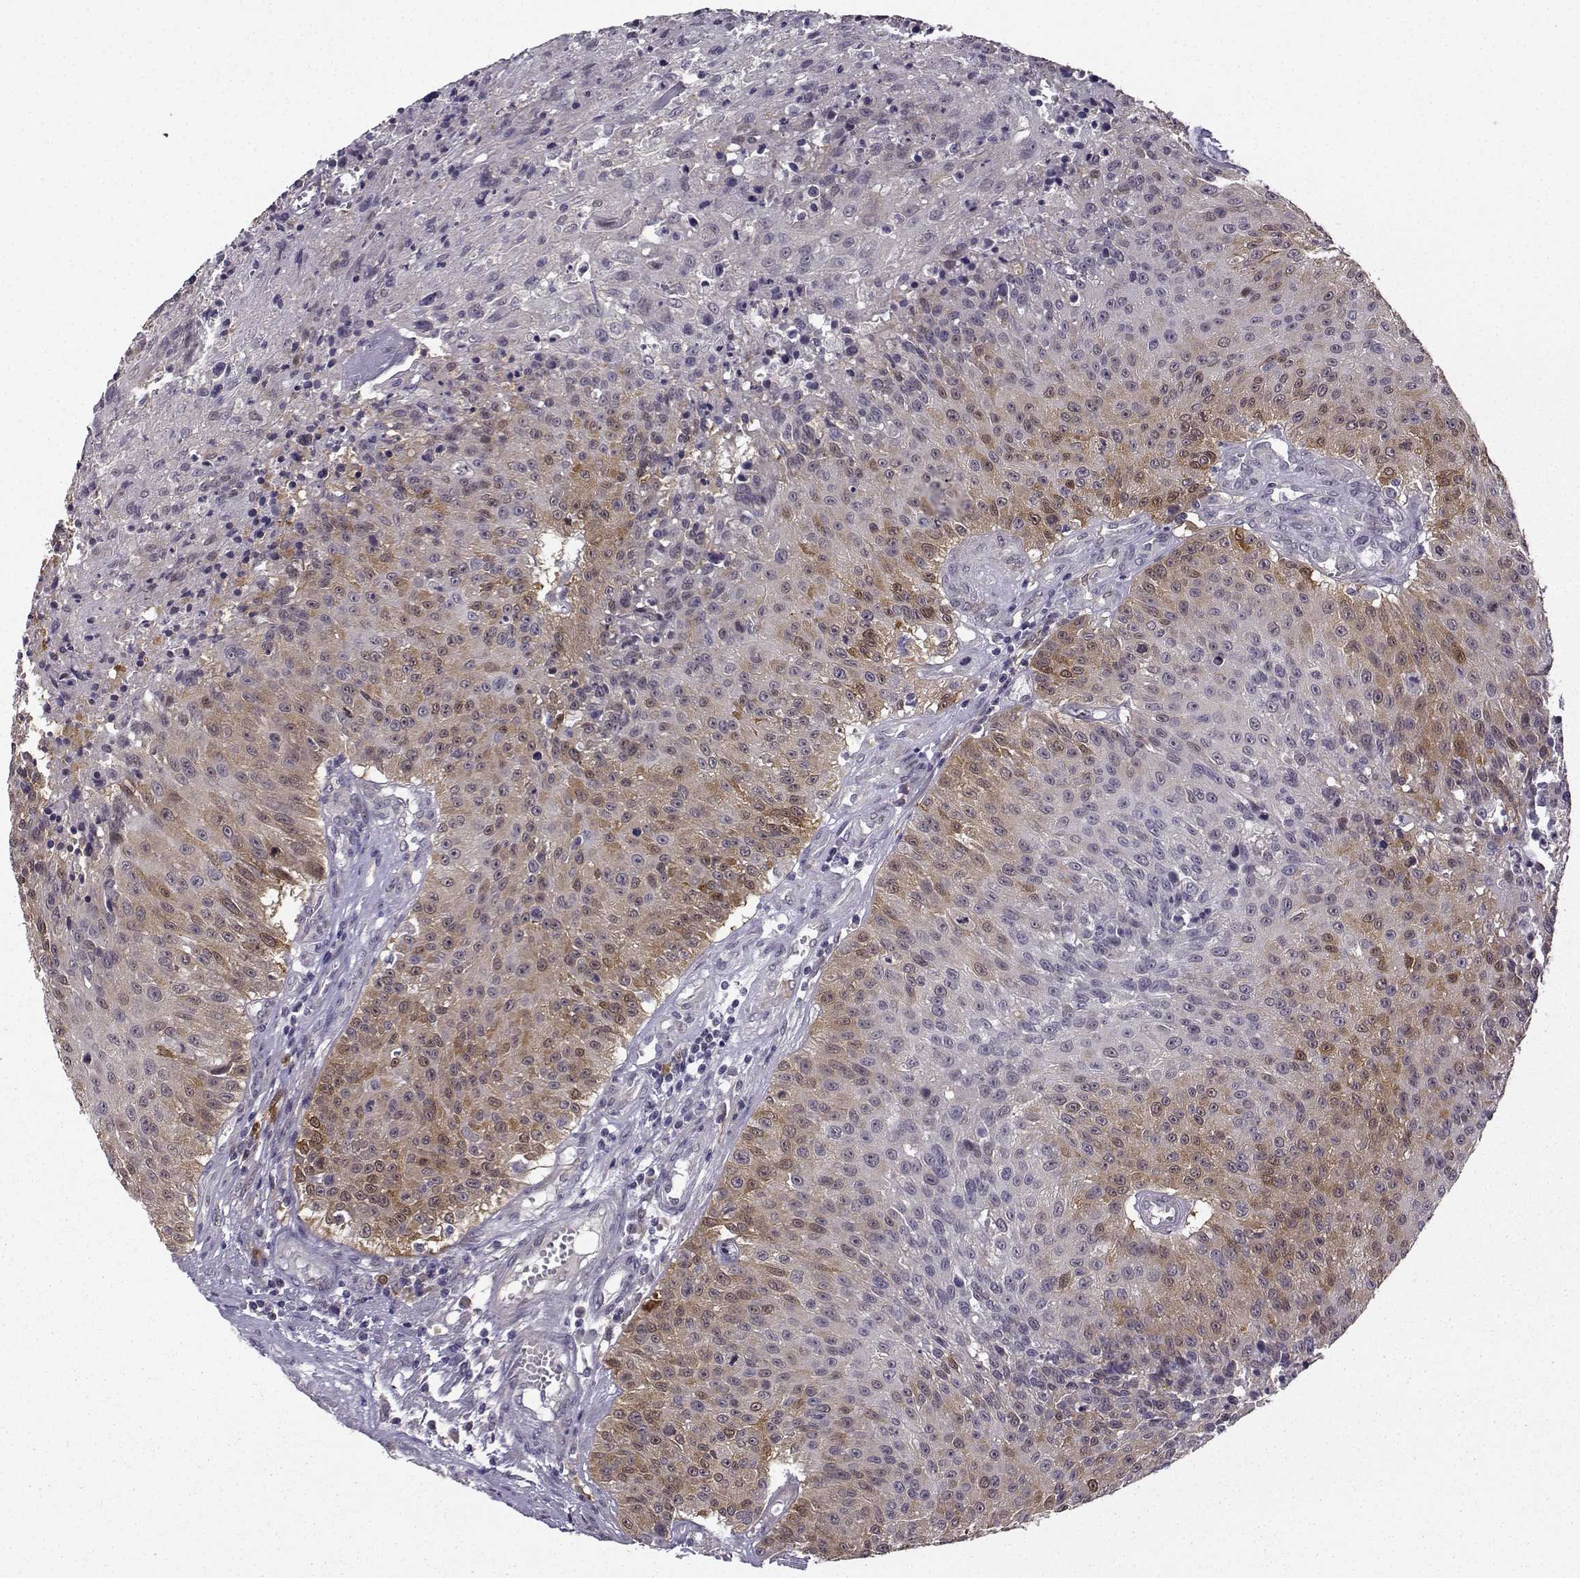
{"staining": {"intensity": "moderate", "quantity": "<25%", "location": "cytoplasmic/membranous"}, "tissue": "urothelial cancer", "cell_type": "Tumor cells", "image_type": "cancer", "snomed": [{"axis": "morphology", "description": "Urothelial carcinoma, NOS"}, {"axis": "topography", "description": "Urinary bladder"}], "caption": "Immunohistochemistry image of neoplastic tissue: urothelial cancer stained using immunohistochemistry demonstrates low levels of moderate protein expression localized specifically in the cytoplasmic/membranous of tumor cells, appearing as a cytoplasmic/membranous brown color.", "gene": "NQO1", "patient": {"sex": "male", "age": 55}}